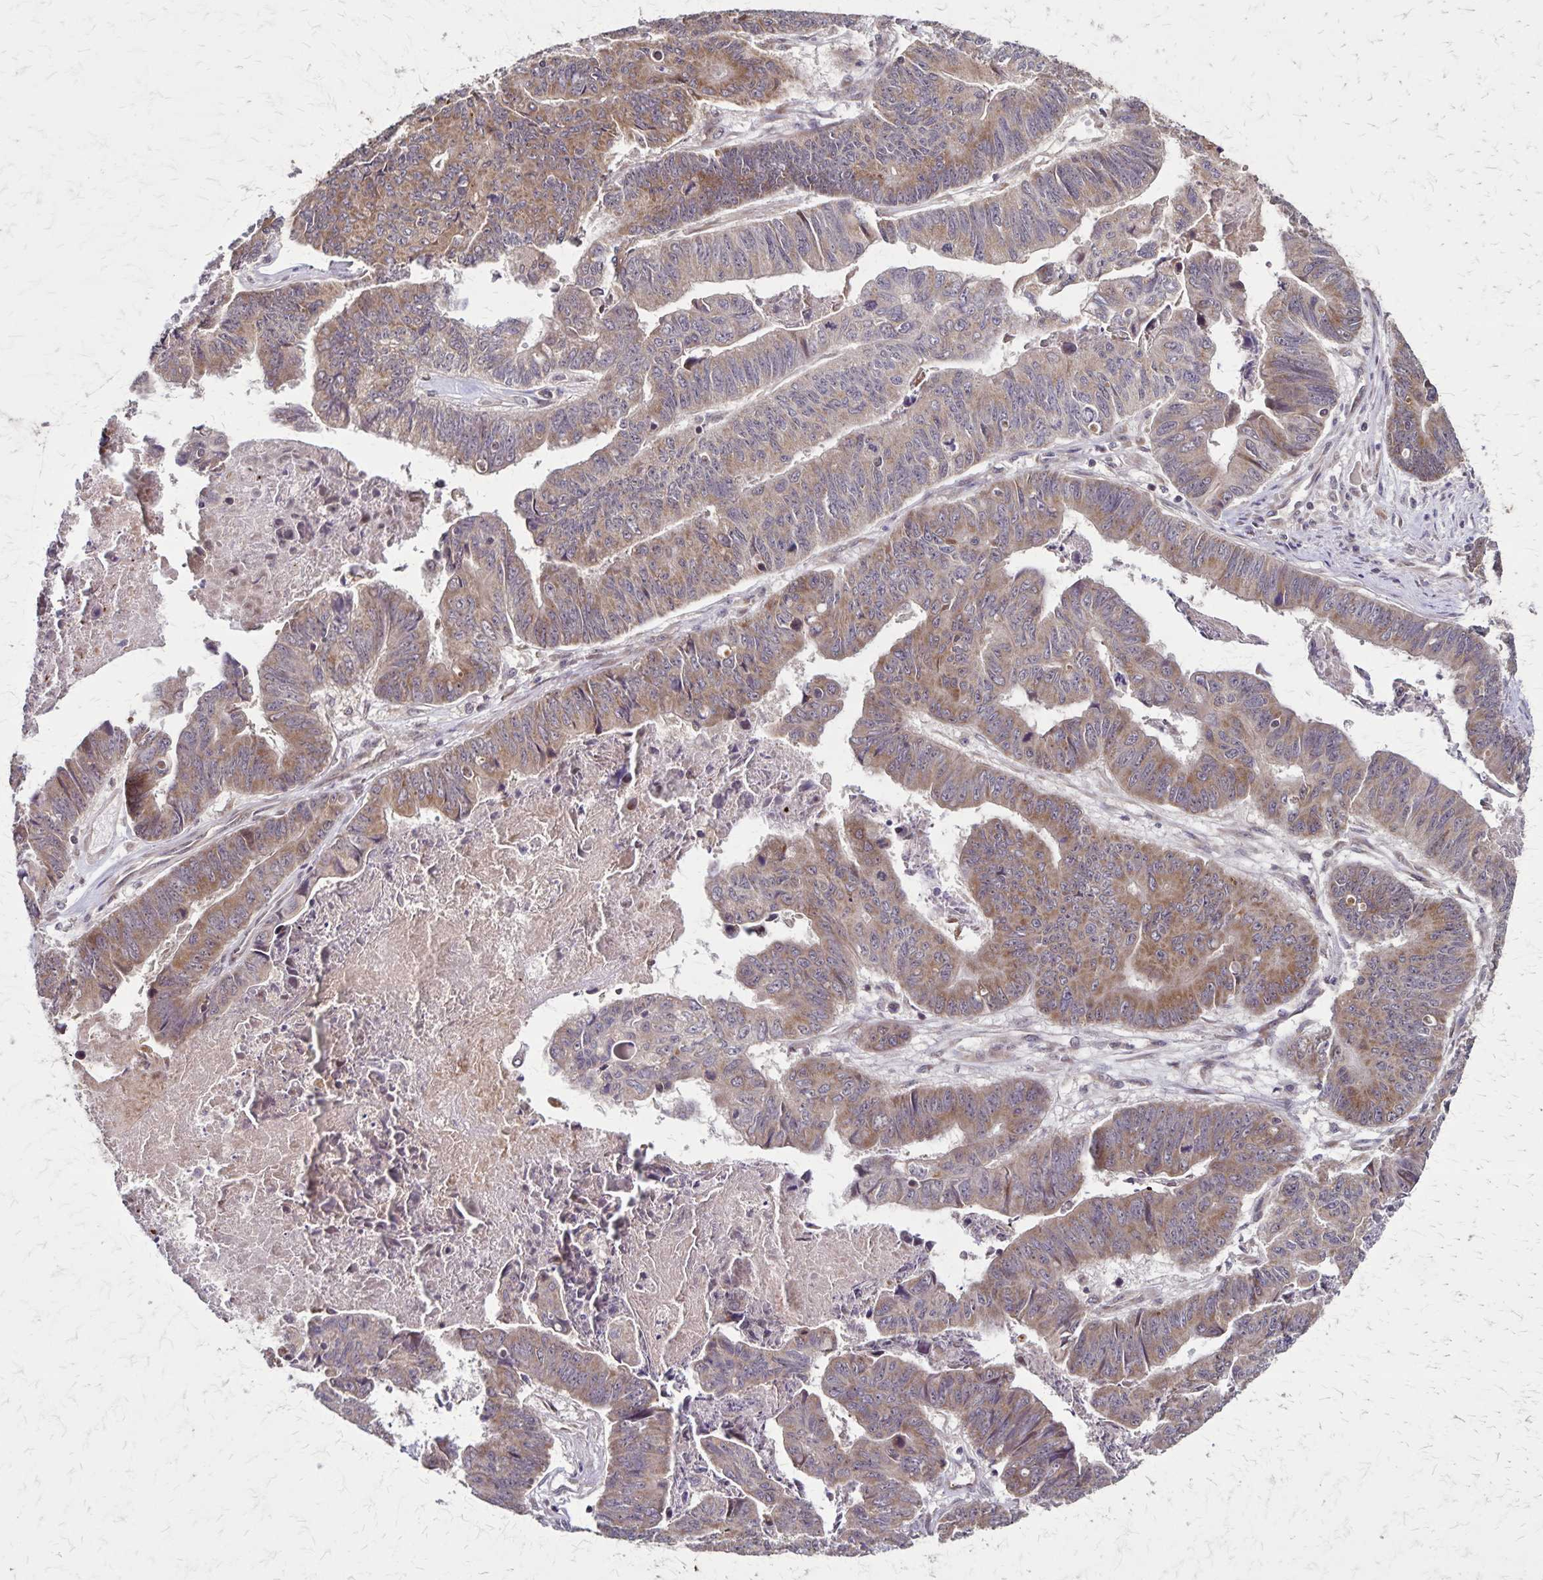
{"staining": {"intensity": "moderate", "quantity": "25%-75%", "location": "cytoplasmic/membranous"}, "tissue": "stomach cancer", "cell_type": "Tumor cells", "image_type": "cancer", "snomed": [{"axis": "morphology", "description": "Adenocarcinoma, NOS"}, {"axis": "topography", "description": "Stomach, lower"}], "caption": "Human stomach adenocarcinoma stained with a protein marker shows moderate staining in tumor cells.", "gene": "NFS1", "patient": {"sex": "male", "age": 77}}